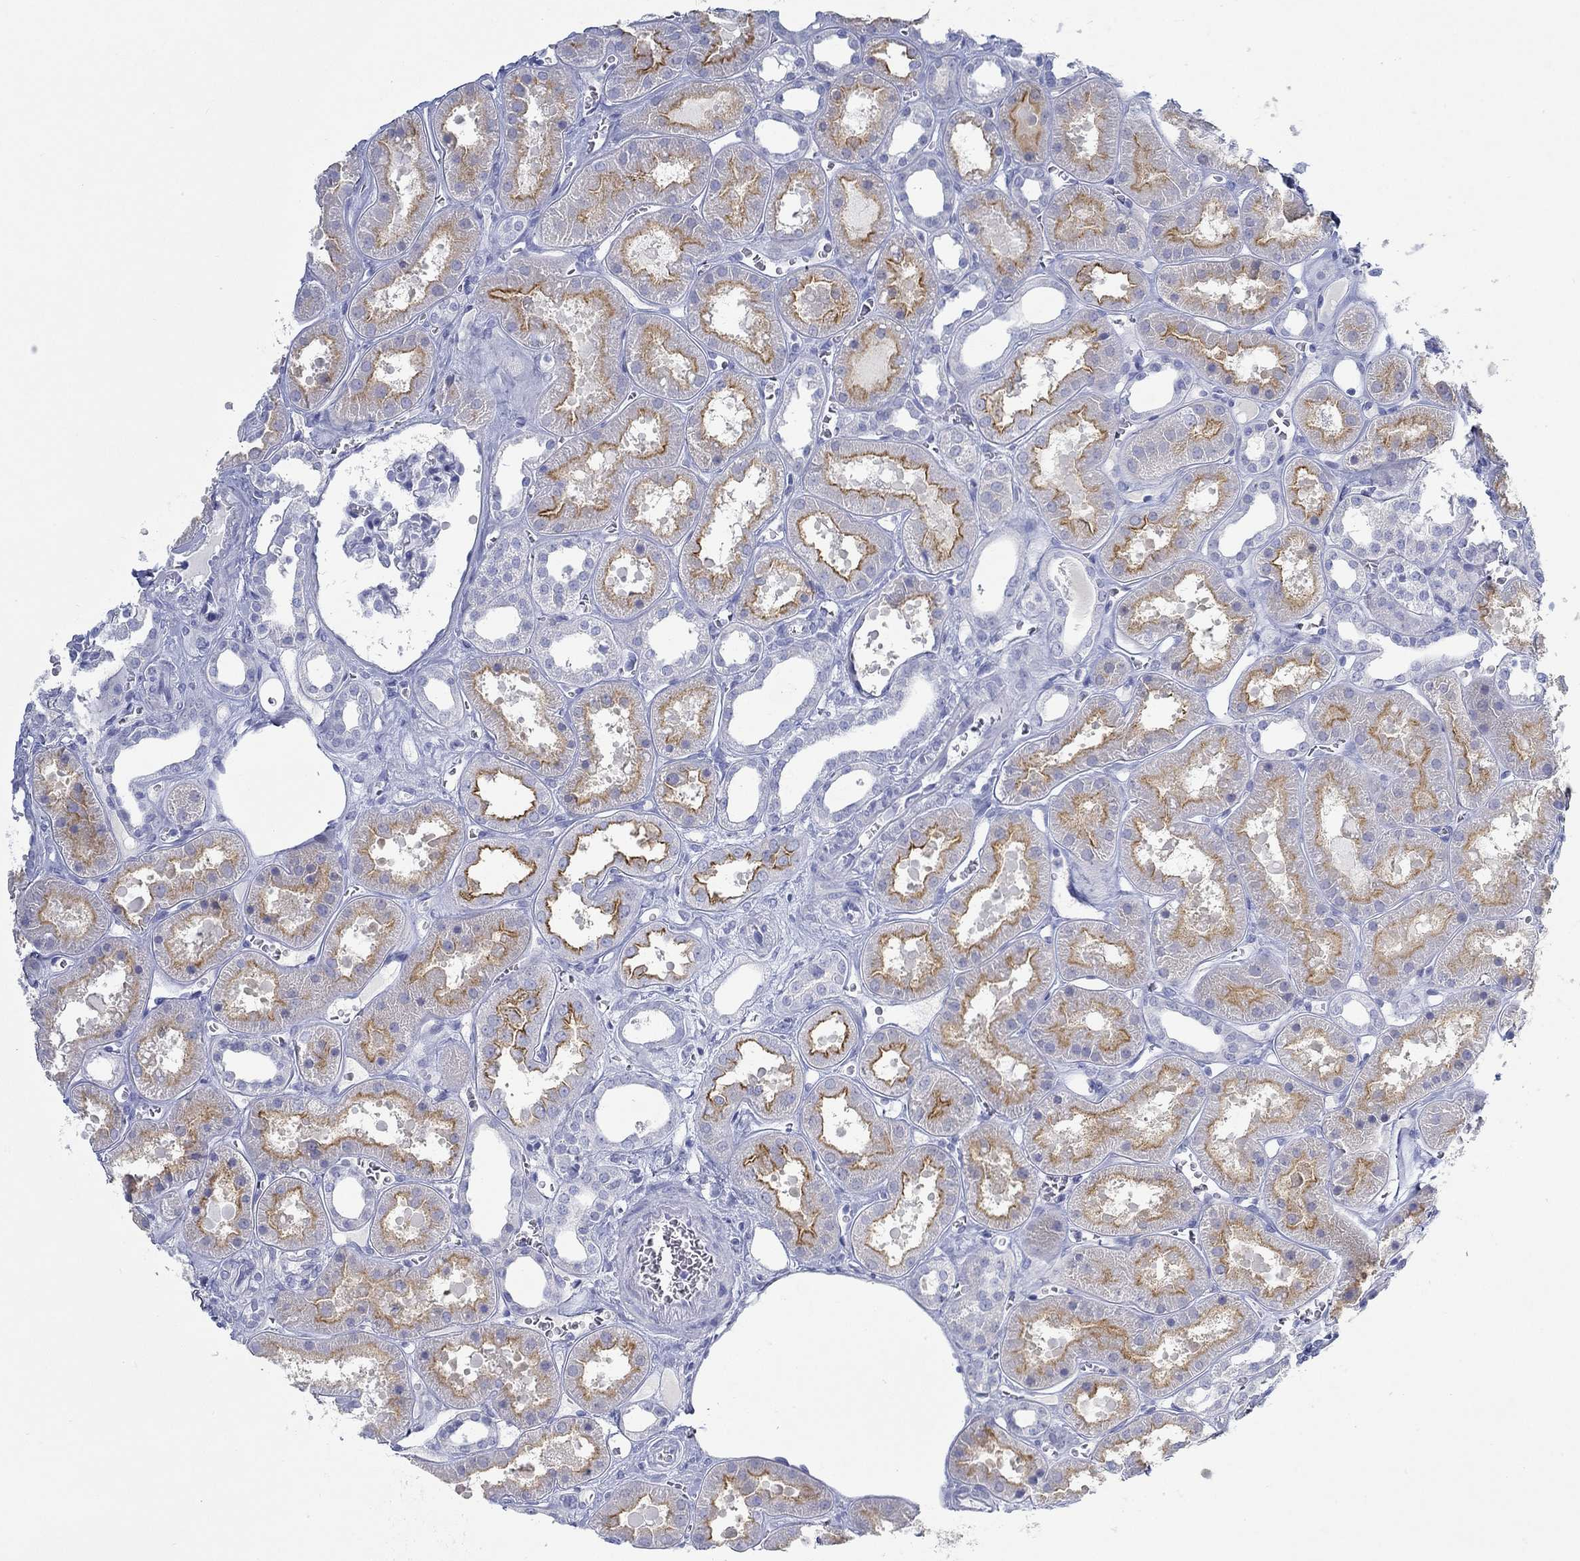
{"staining": {"intensity": "negative", "quantity": "none", "location": "none"}, "tissue": "kidney", "cell_type": "Cells in glomeruli", "image_type": "normal", "snomed": [{"axis": "morphology", "description": "Normal tissue, NOS"}, {"axis": "topography", "description": "Kidney"}], "caption": "Immunohistochemical staining of benign kidney shows no significant expression in cells in glomeruli.", "gene": "PAX9", "patient": {"sex": "female", "age": 41}}